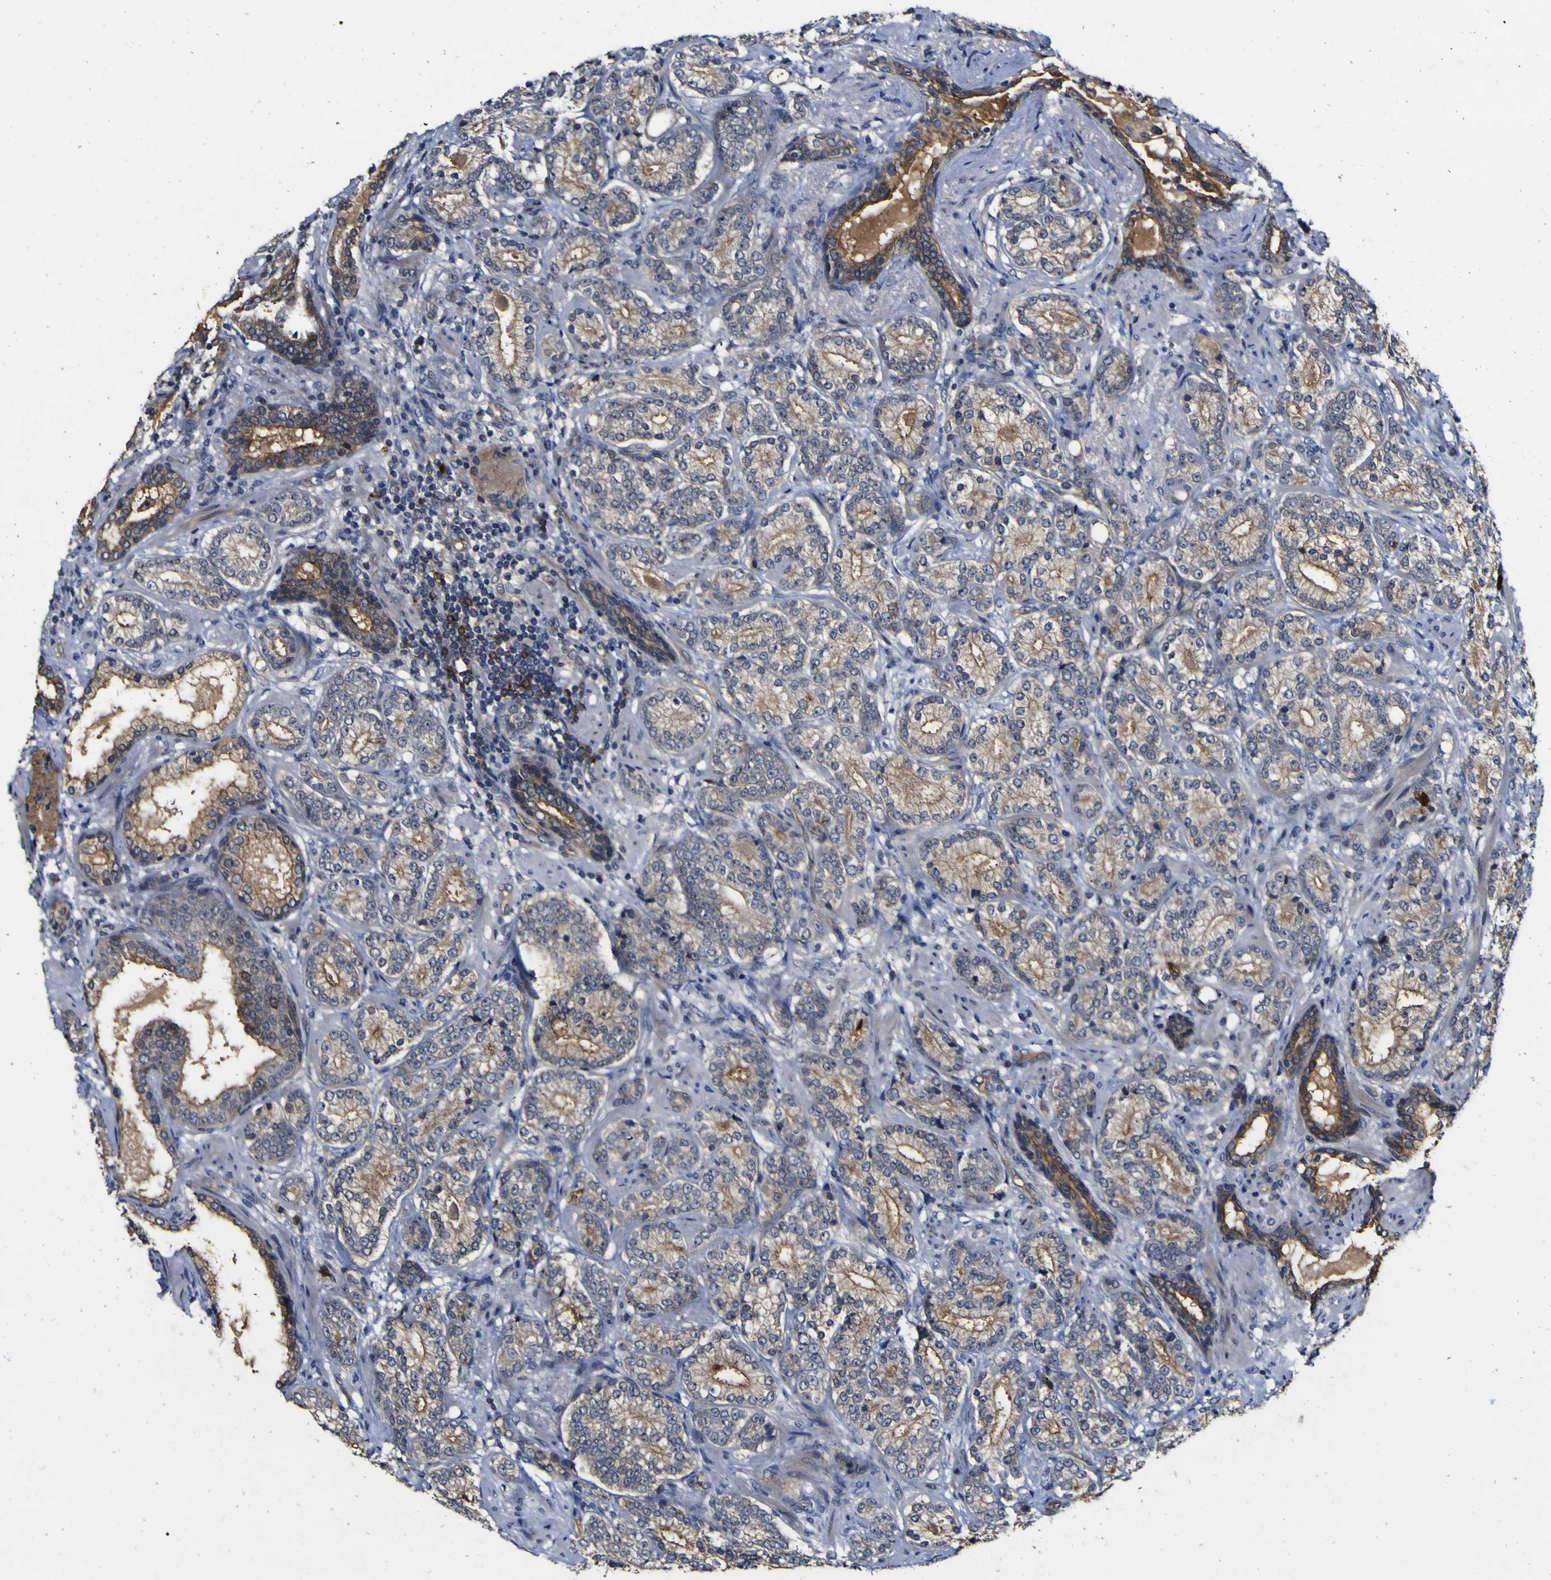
{"staining": {"intensity": "weak", "quantity": ">75%", "location": "cytoplasmic/membranous"}, "tissue": "prostate cancer", "cell_type": "Tumor cells", "image_type": "cancer", "snomed": [{"axis": "morphology", "description": "Adenocarcinoma, High grade"}, {"axis": "topography", "description": "Prostate"}], "caption": "The micrograph shows staining of prostate cancer, revealing weak cytoplasmic/membranous protein expression (brown color) within tumor cells.", "gene": "CCL2", "patient": {"sex": "male", "age": 61}}